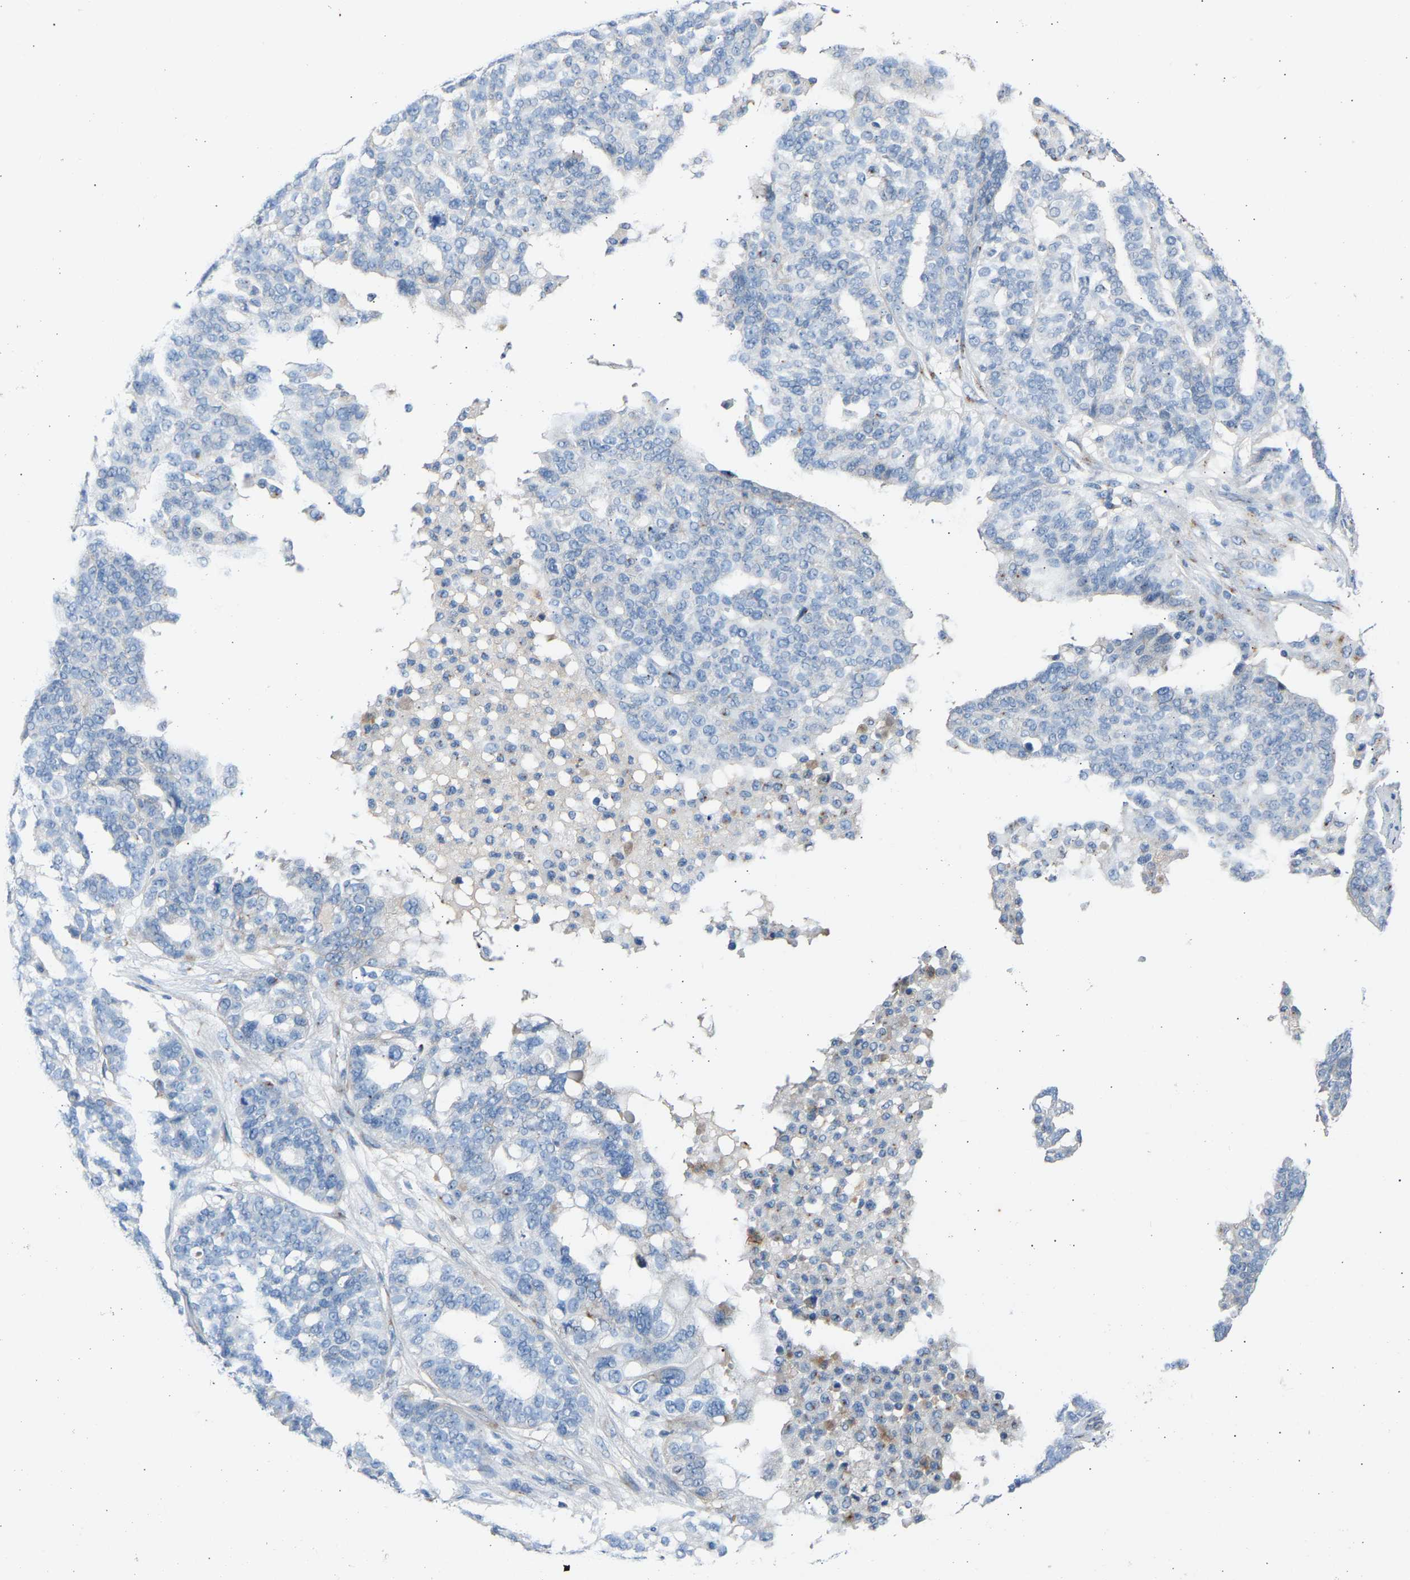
{"staining": {"intensity": "negative", "quantity": "none", "location": "none"}, "tissue": "ovarian cancer", "cell_type": "Tumor cells", "image_type": "cancer", "snomed": [{"axis": "morphology", "description": "Cystadenocarcinoma, serous, NOS"}, {"axis": "topography", "description": "Ovary"}], "caption": "The histopathology image shows no significant positivity in tumor cells of ovarian cancer (serous cystadenocarcinoma).", "gene": "CYREN", "patient": {"sex": "female", "age": 59}}